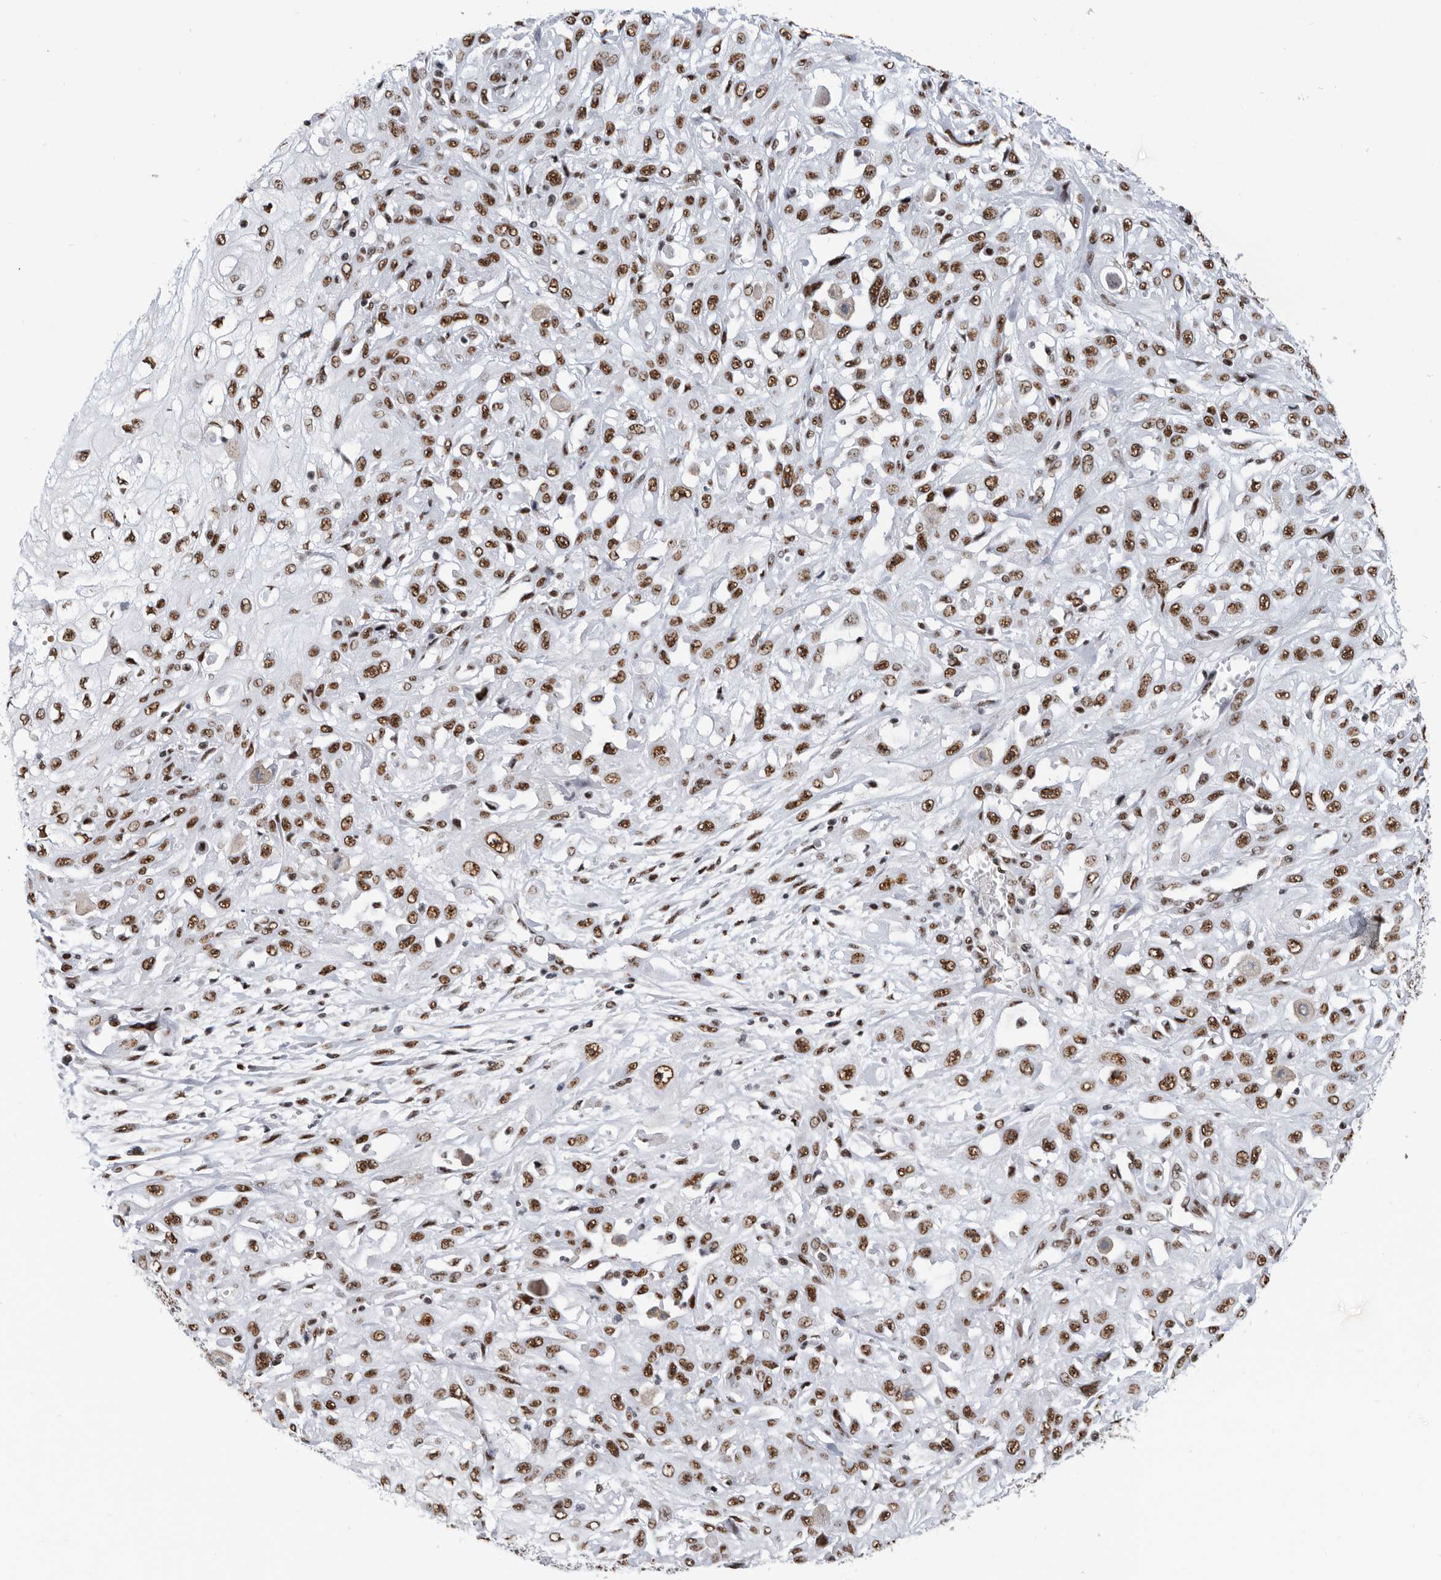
{"staining": {"intensity": "strong", "quantity": ">75%", "location": "nuclear"}, "tissue": "skin cancer", "cell_type": "Tumor cells", "image_type": "cancer", "snomed": [{"axis": "morphology", "description": "Squamous cell carcinoma, NOS"}, {"axis": "morphology", "description": "Squamous cell carcinoma, metastatic, NOS"}, {"axis": "topography", "description": "Skin"}, {"axis": "topography", "description": "Lymph node"}], "caption": "DAB (3,3'-diaminobenzidine) immunohistochemical staining of skin cancer exhibits strong nuclear protein staining in about >75% of tumor cells.", "gene": "SF3A1", "patient": {"sex": "male", "age": 75}}